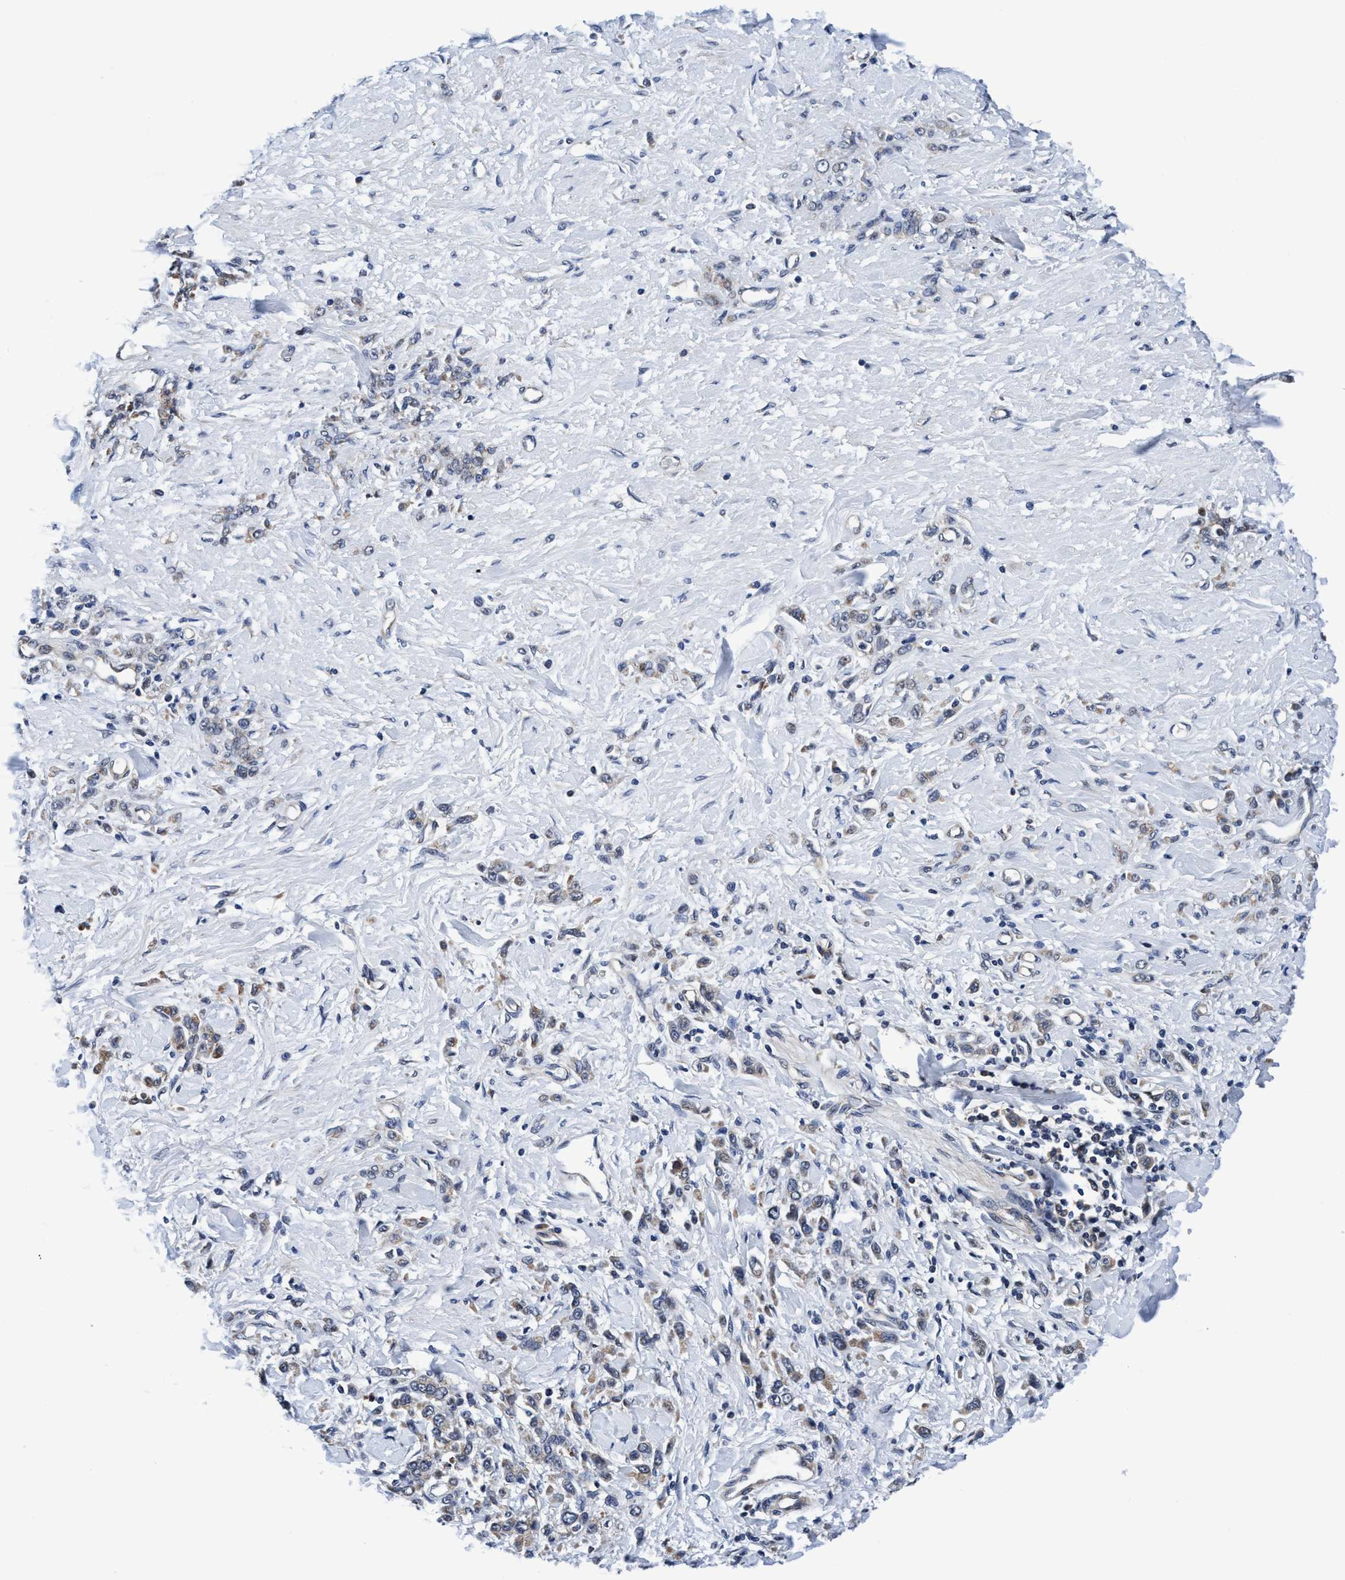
{"staining": {"intensity": "weak", "quantity": "<25%", "location": "cytoplasmic/membranous"}, "tissue": "stomach cancer", "cell_type": "Tumor cells", "image_type": "cancer", "snomed": [{"axis": "morphology", "description": "Normal tissue, NOS"}, {"axis": "morphology", "description": "Adenocarcinoma, NOS"}, {"axis": "topography", "description": "Stomach"}], "caption": "Immunohistochemistry image of neoplastic tissue: human stomach cancer stained with DAB exhibits no significant protein expression in tumor cells. Brightfield microscopy of immunohistochemistry (IHC) stained with DAB (3,3'-diaminobenzidine) (brown) and hematoxylin (blue), captured at high magnification.", "gene": "AGAP2", "patient": {"sex": "male", "age": 82}}